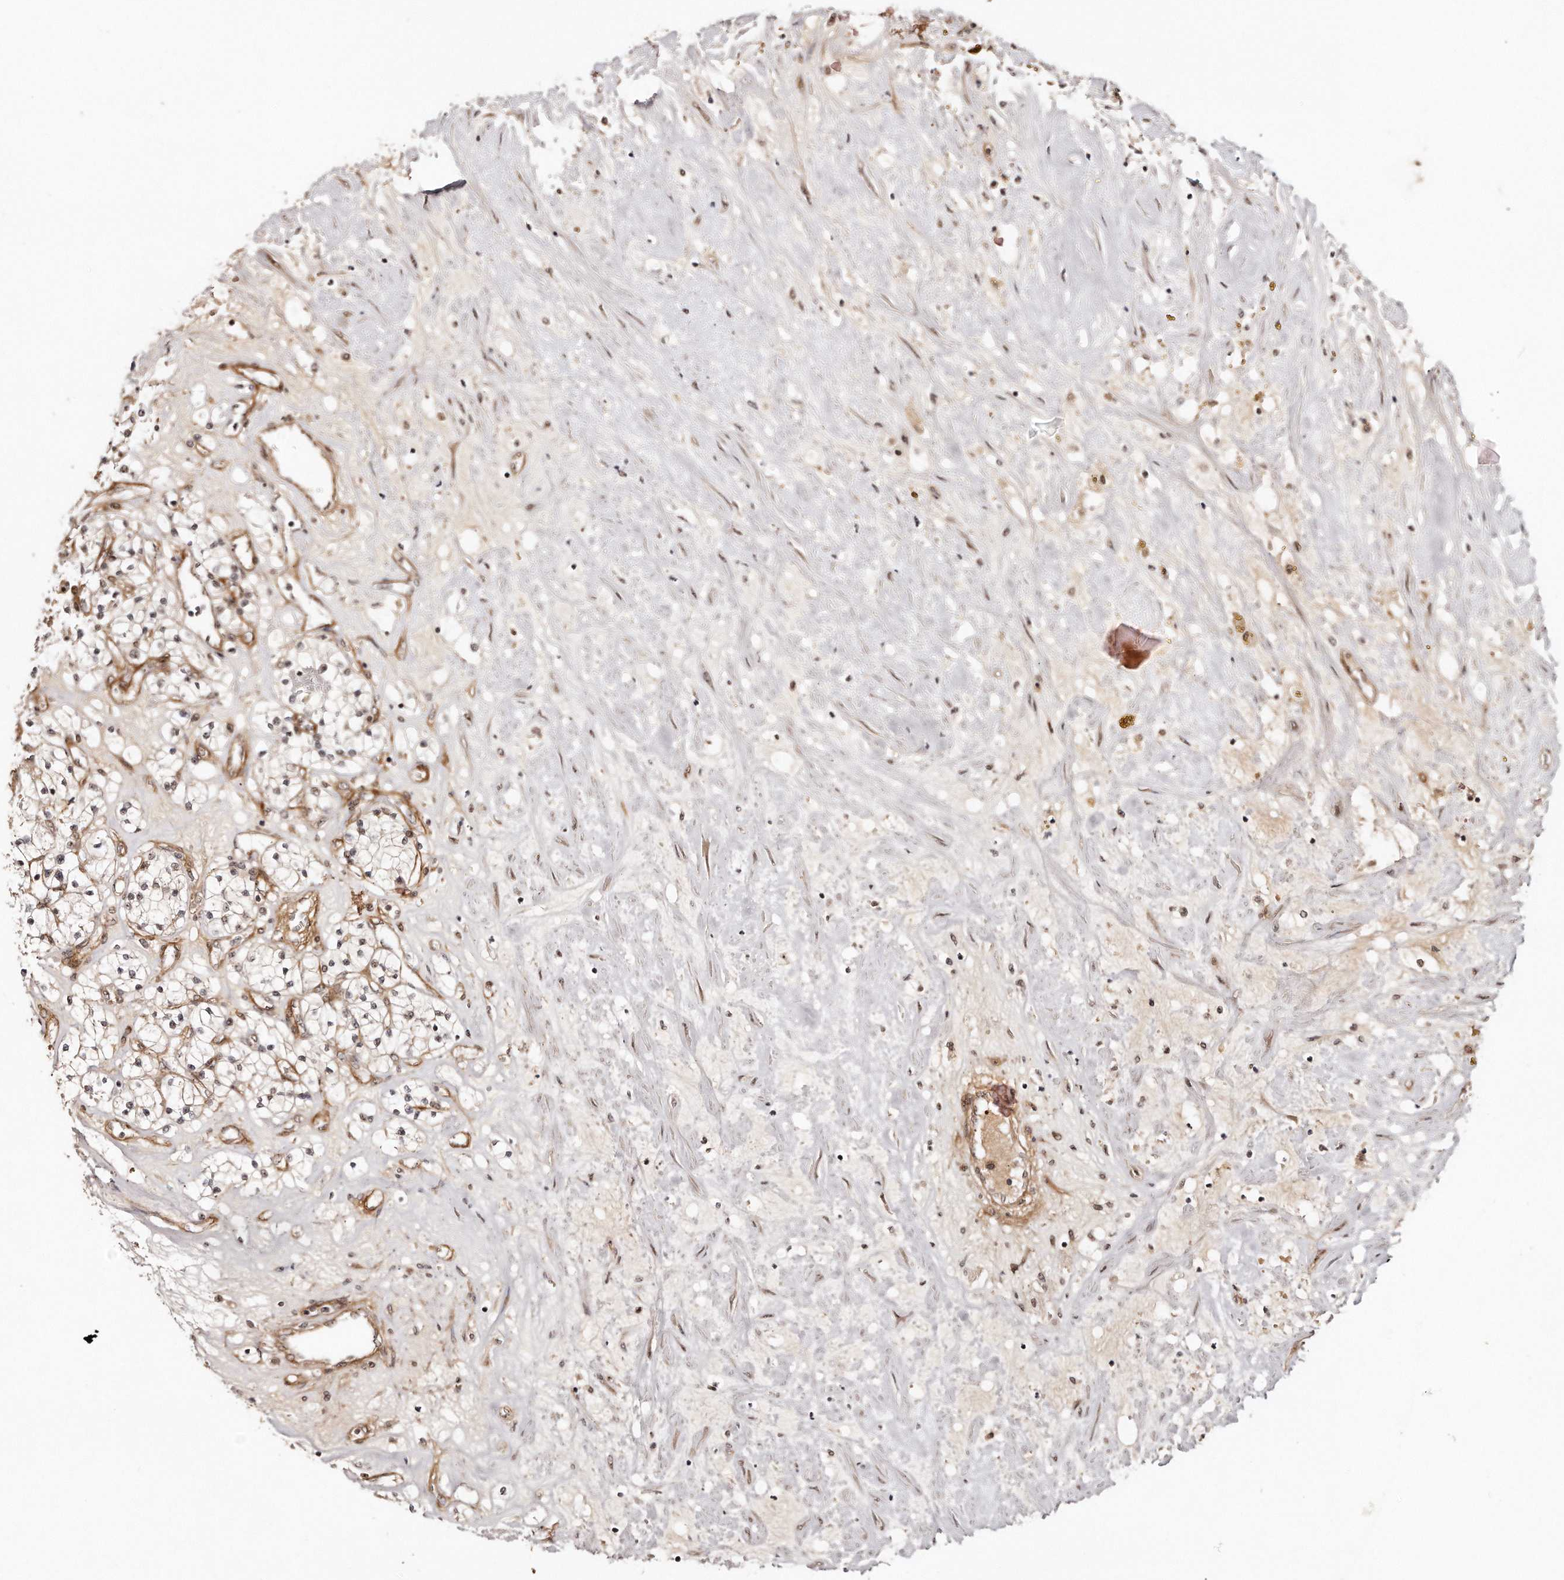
{"staining": {"intensity": "moderate", "quantity": ">75%", "location": "cytoplasmic/membranous,nuclear"}, "tissue": "renal cancer", "cell_type": "Tumor cells", "image_type": "cancer", "snomed": [{"axis": "morphology", "description": "Normal tissue, NOS"}, {"axis": "morphology", "description": "Adenocarcinoma, NOS"}, {"axis": "topography", "description": "Kidney"}], "caption": "This is a micrograph of IHC staining of renal cancer (adenocarcinoma), which shows moderate positivity in the cytoplasmic/membranous and nuclear of tumor cells.", "gene": "SOX4", "patient": {"sex": "male", "age": 68}}